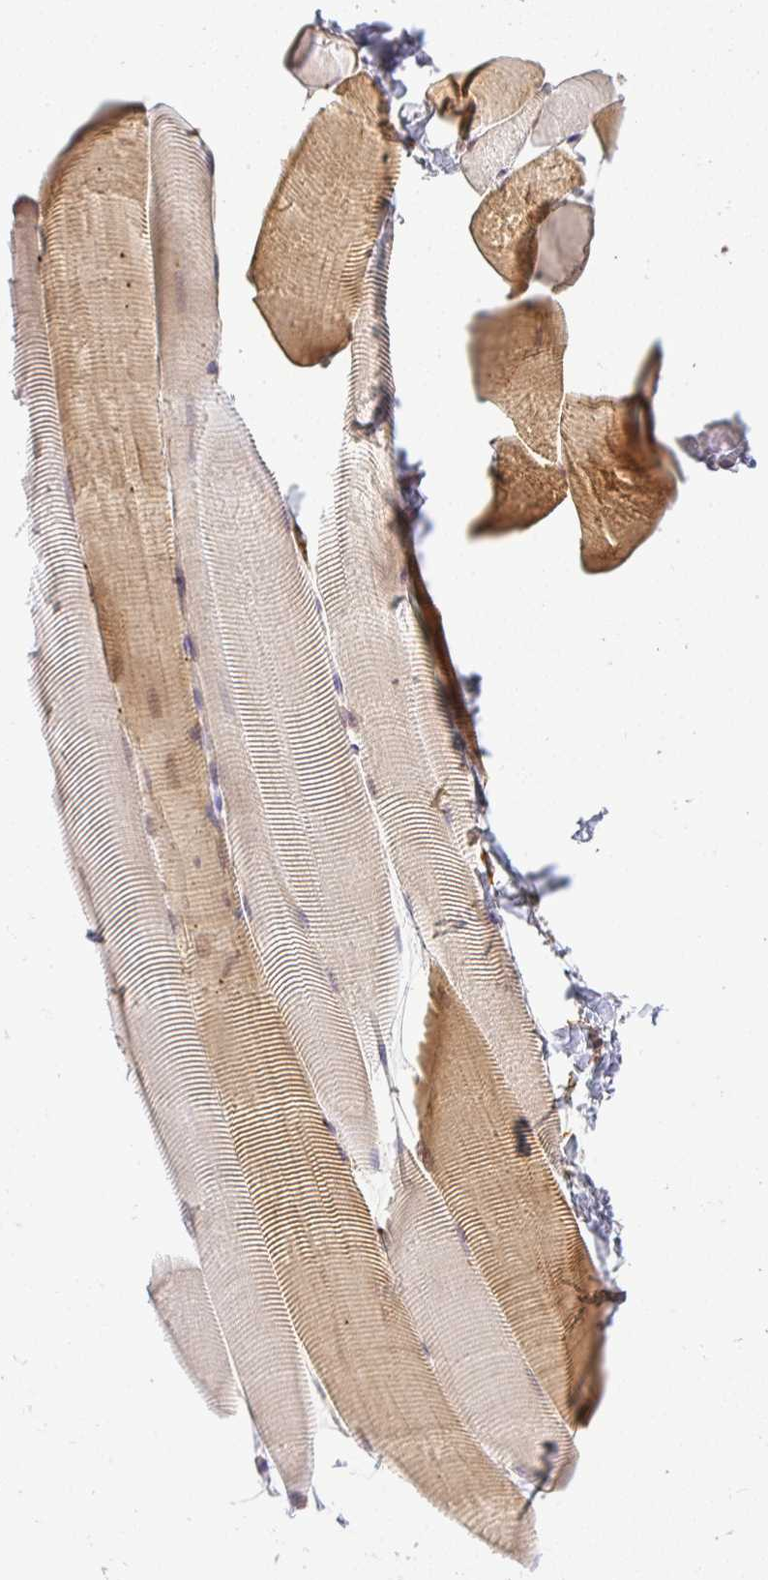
{"staining": {"intensity": "moderate", "quantity": "25%-75%", "location": "cytoplasmic/membranous"}, "tissue": "skeletal muscle", "cell_type": "Myocytes", "image_type": "normal", "snomed": [{"axis": "morphology", "description": "Normal tissue, NOS"}, {"axis": "topography", "description": "Skeletal muscle"}], "caption": "Immunohistochemistry (IHC) of benign skeletal muscle demonstrates medium levels of moderate cytoplasmic/membranous positivity in approximately 25%-75% of myocytes.", "gene": "FAM153A", "patient": {"sex": "male", "age": 25}}